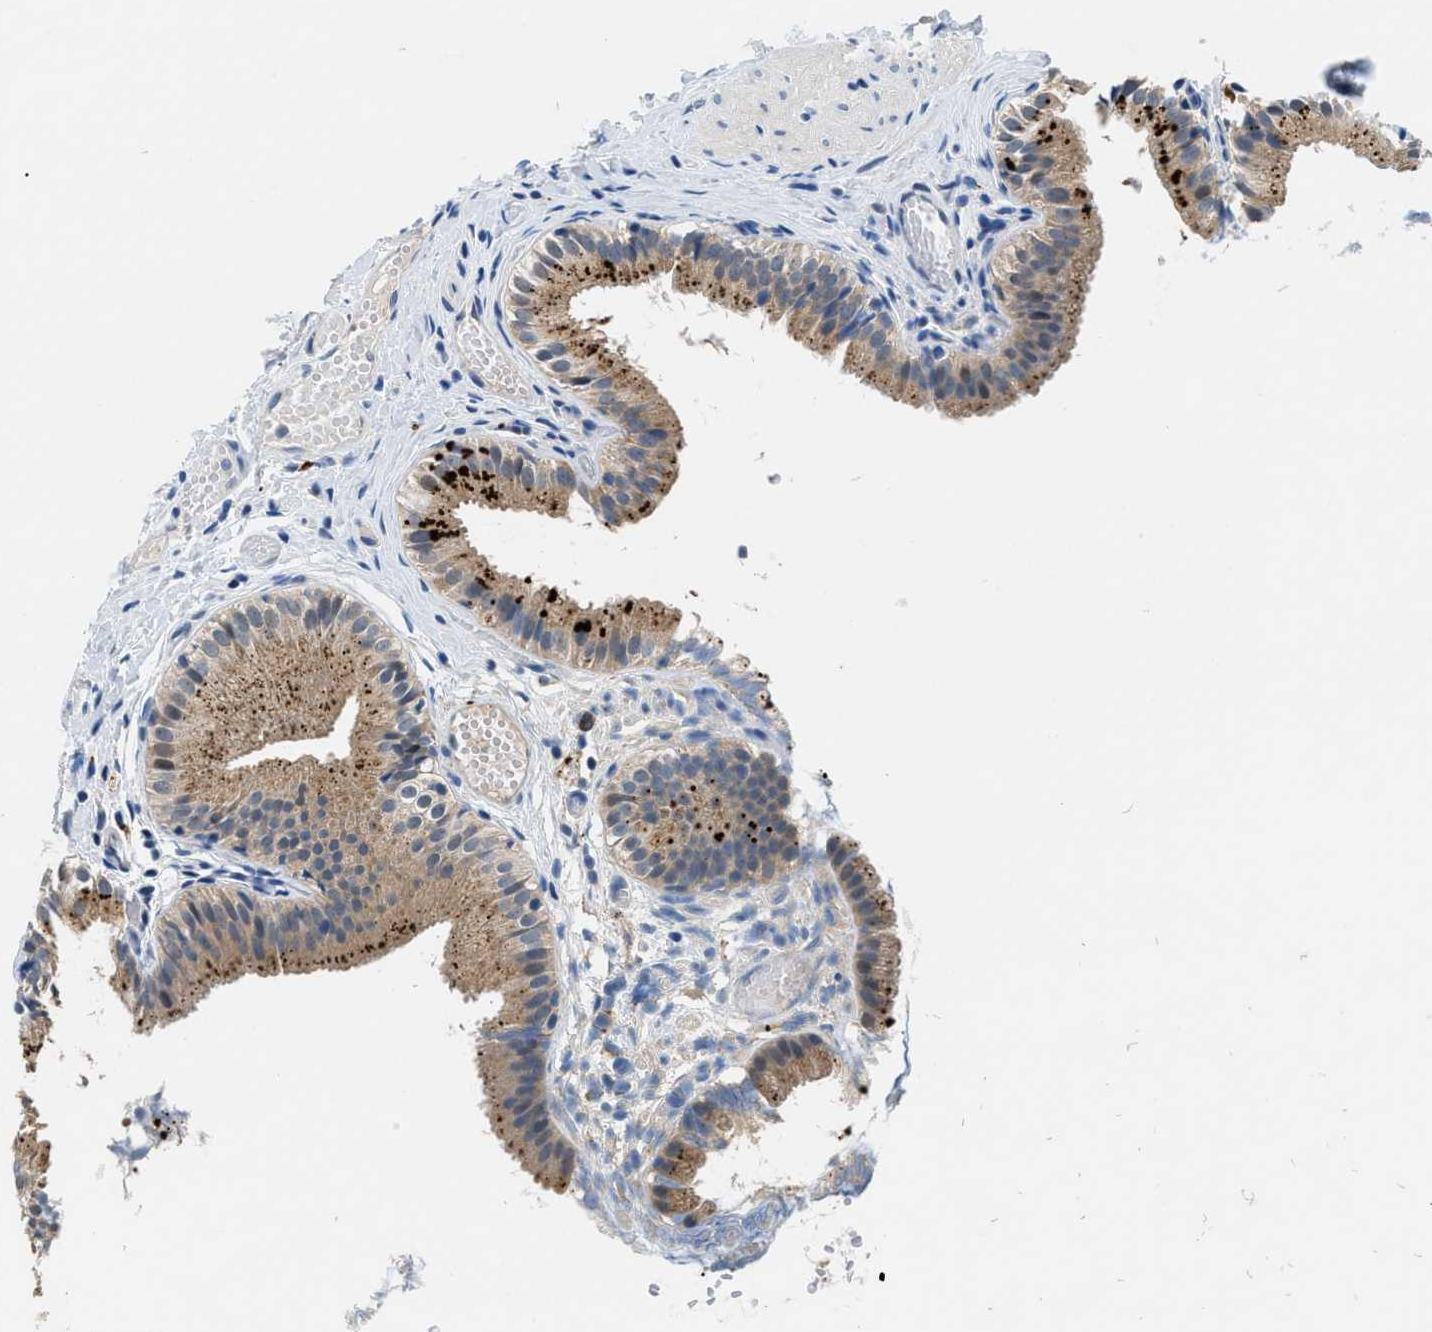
{"staining": {"intensity": "strong", "quantity": ">75%", "location": "cytoplasmic/membranous"}, "tissue": "gallbladder", "cell_type": "Glandular cells", "image_type": "normal", "snomed": [{"axis": "morphology", "description": "Normal tissue, NOS"}, {"axis": "topography", "description": "Gallbladder"}], "caption": "IHC of normal gallbladder exhibits high levels of strong cytoplasmic/membranous expression in about >75% of glandular cells.", "gene": "ADGRE3", "patient": {"sex": "female", "age": 26}}